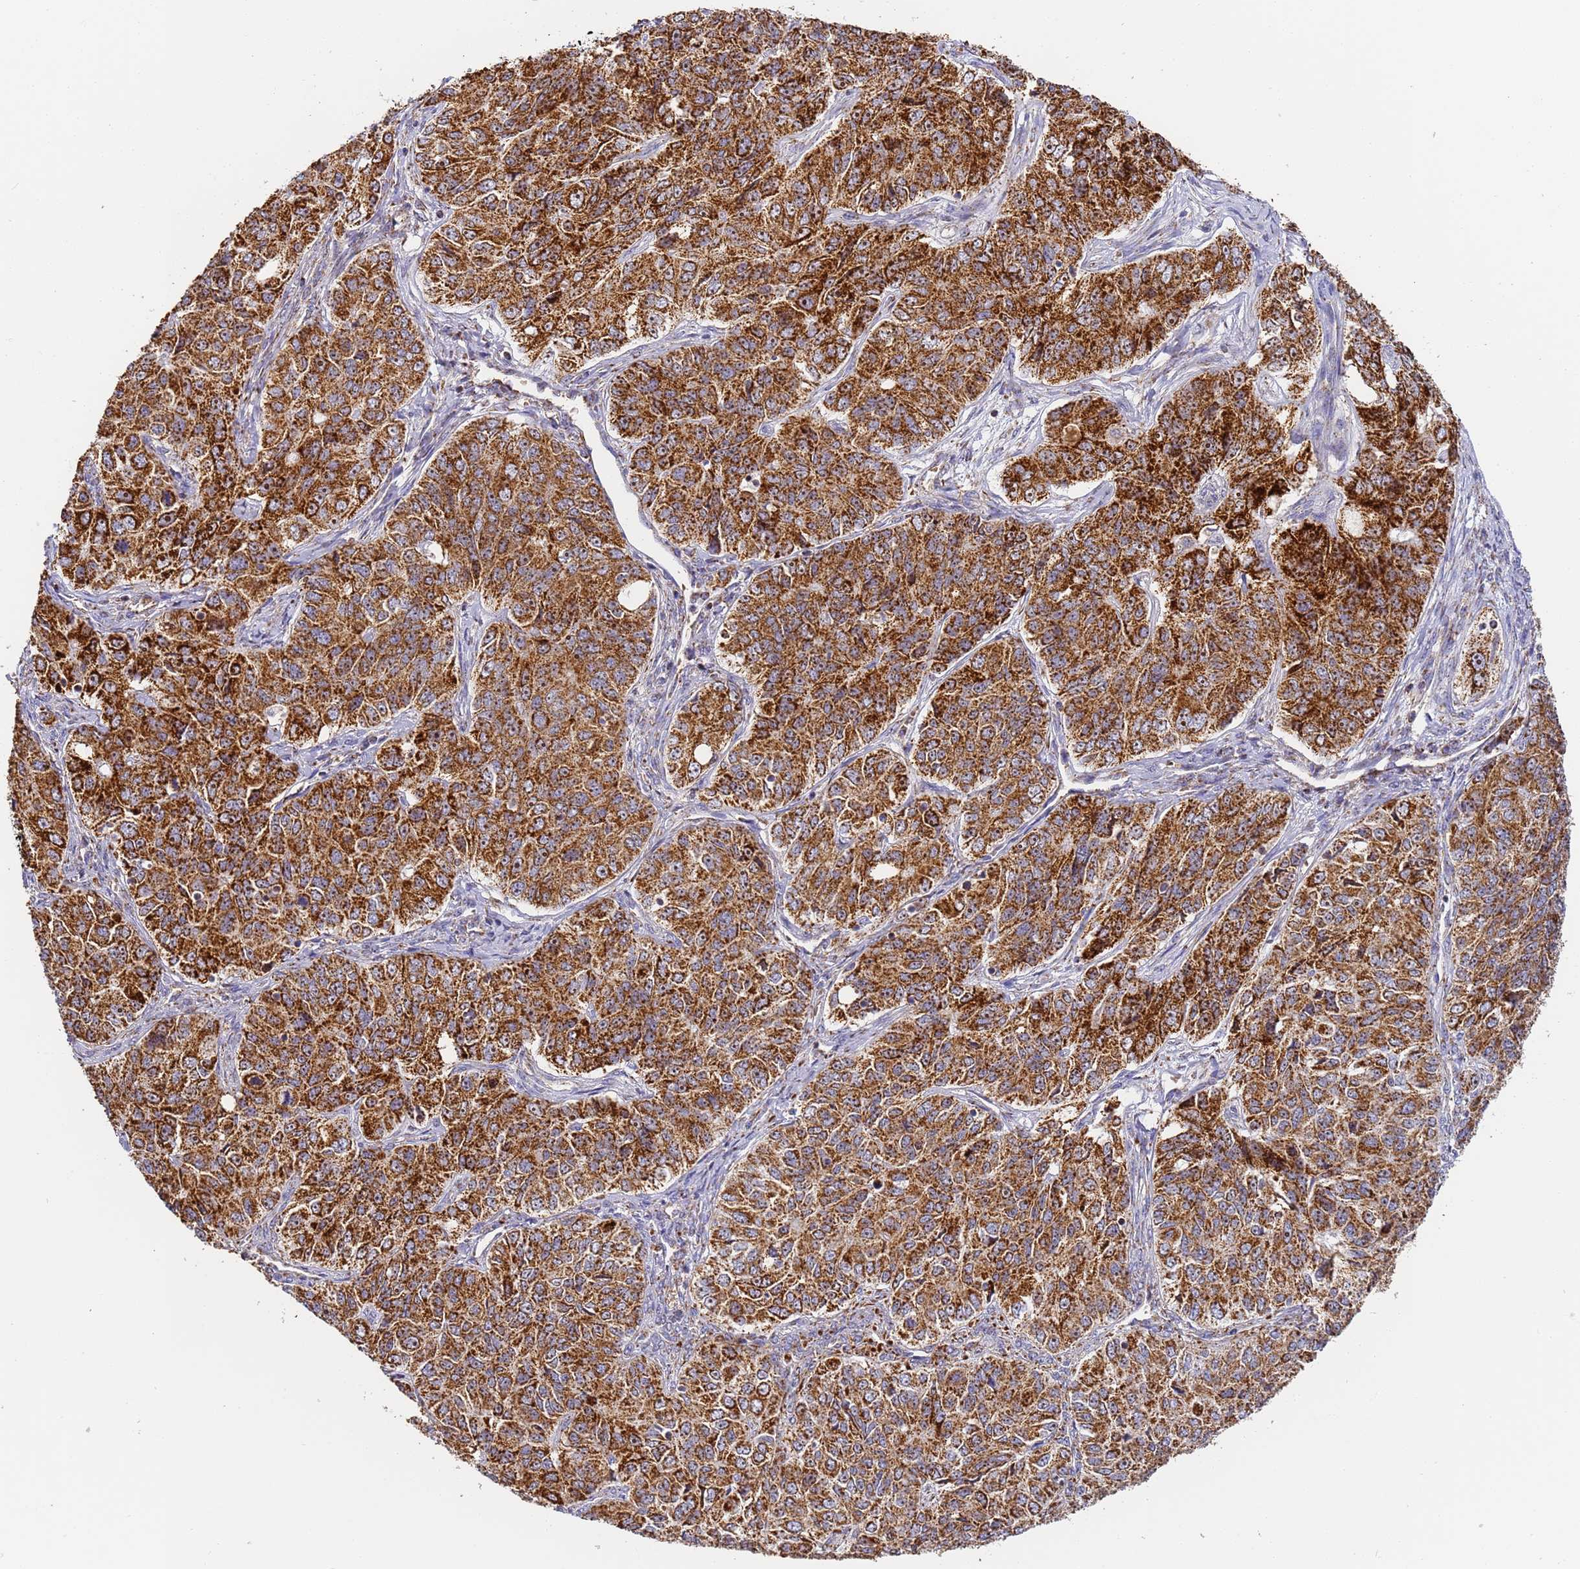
{"staining": {"intensity": "strong", "quantity": ">75%", "location": "cytoplasmic/membranous"}, "tissue": "ovarian cancer", "cell_type": "Tumor cells", "image_type": "cancer", "snomed": [{"axis": "morphology", "description": "Carcinoma, endometroid"}, {"axis": "topography", "description": "Ovary"}], "caption": "A micrograph of human ovarian endometroid carcinoma stained for a protein reveals strong cytoplasmic/membranous brown staining in tumor cells. (DAB (3,3'-diaminobenzidine) = brown stain, brightfield microscopy at high magnification).", "gene": "FRG2C", "patient": {"sex": "female", "age": 51}}